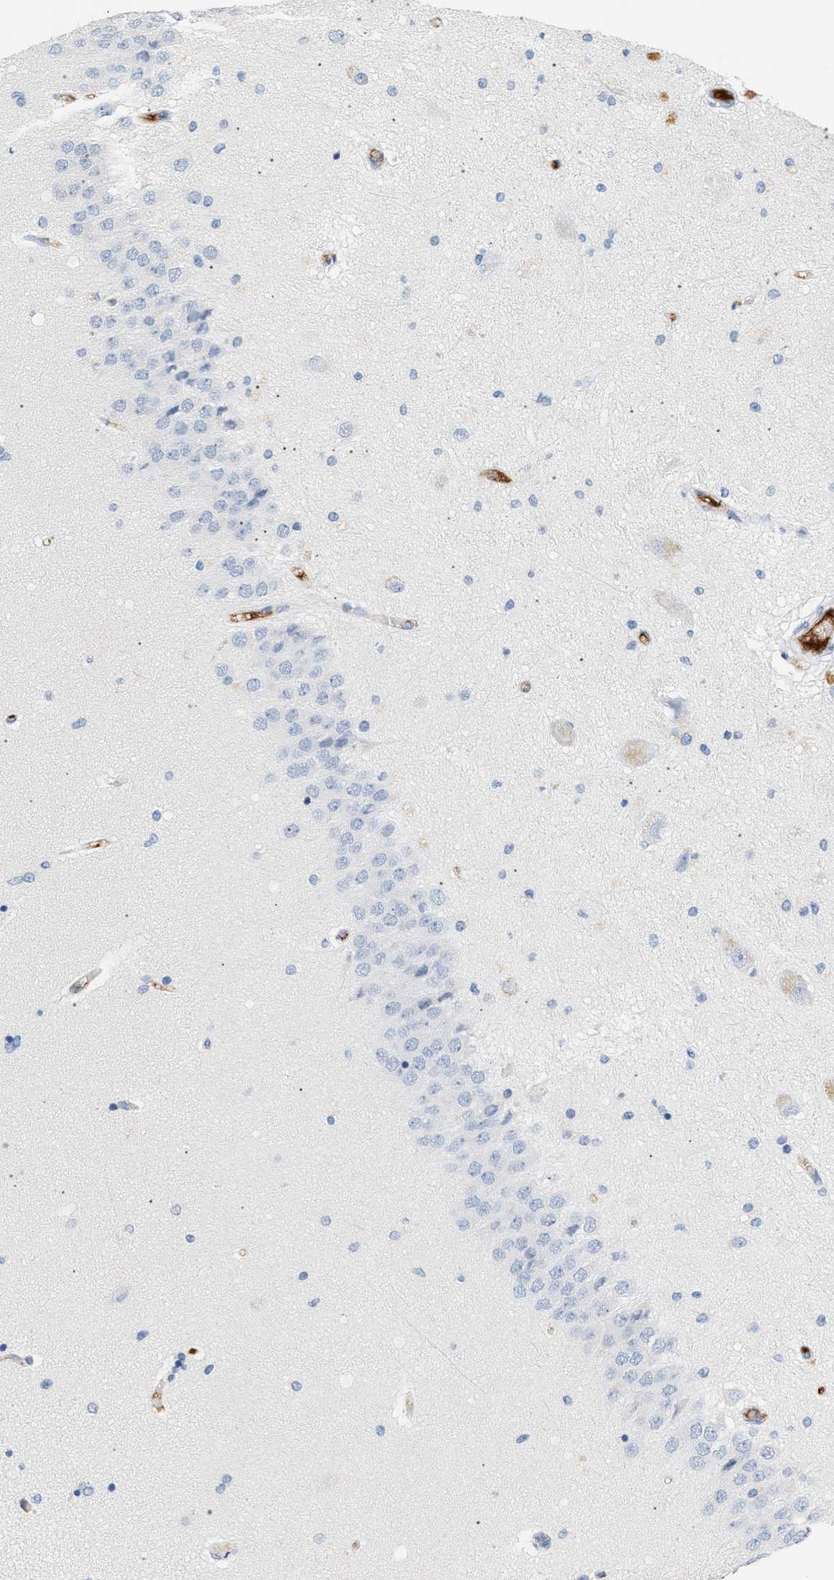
{"staining": {"intensity": "negative", "quantity": "none", "location": "none"}, "tissue": "hippocampus", "cell_type": "Glial cells", "image_type": "normal", "snomed": [{"axis": "morphology", "description": "Normal tissue, NOS"}, {"axis": "topography", "description": "Hippocampus"}], "caption": "Glial cells are negative for protein expression in normal human hippocampus. (Immunohistochemistry, brightfield microscopy, high magnification).", "gene": "CFH", "patient": {"sex": "female", "age": 54}}